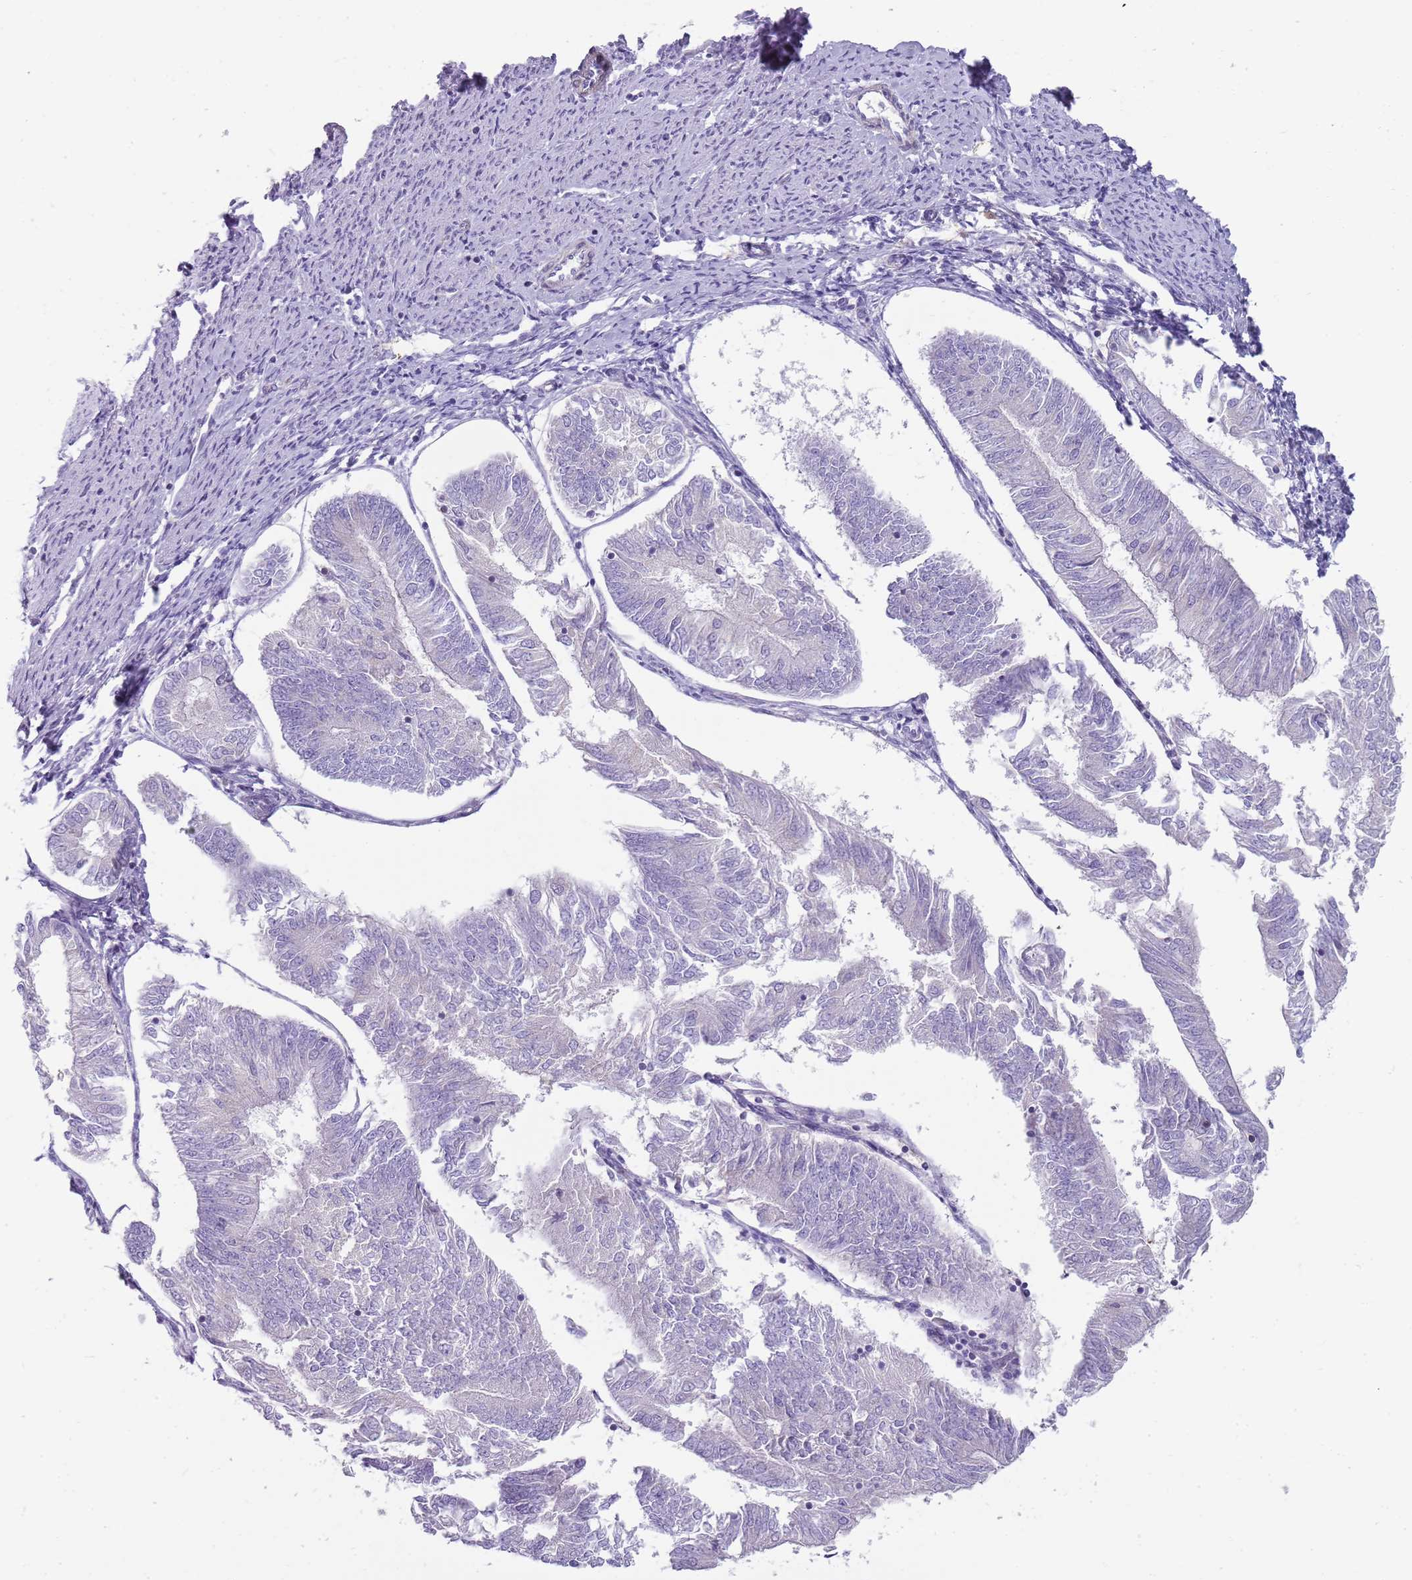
{"staining": {"intensity": "negative", "quantity": "none", "location": "none"}, "tissue": "endometrial cancer", "cell_type": "Tumor cells", "image_type": "cancer", "snomed": [{"axis": "morphology", "description": "Adenocarcinoma, NOS"}, {"axis": "topography", "description": "Endometrium"}], "caption": "The photomicrograph exhibits no staining of tumor cells in endometrial adenocarcinoma.", "gene": "DIPK1C", "patient": {"sex": "female", "age": 58}}